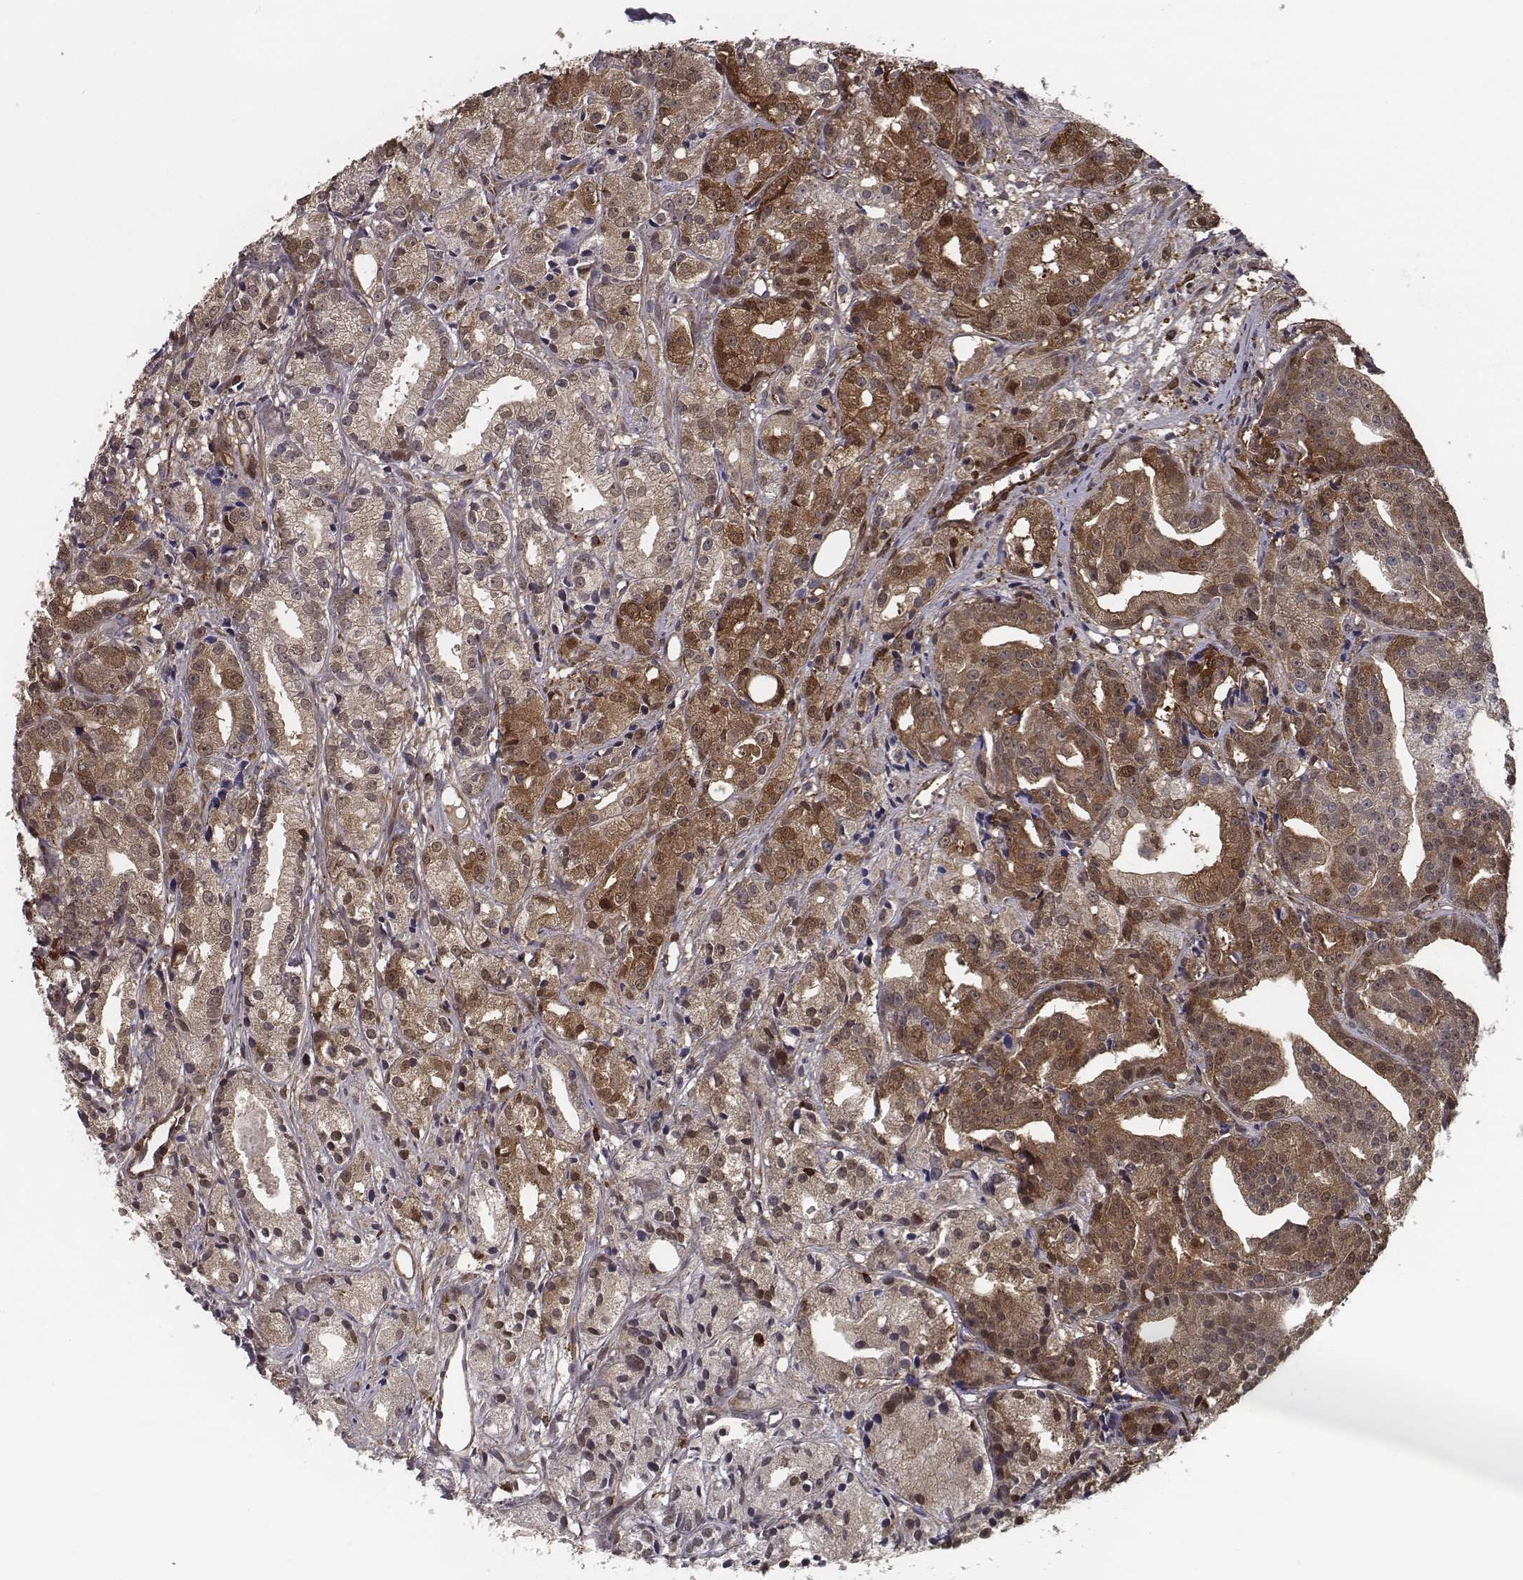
{"staining": {"intensity": "strong", "quantity": "25%-75%", "location": "cytoplasmic/membranous"}, "tissue": "prostate cancer", "cell_type": "Tumor cells", "image_type": "cancer", "snomed": [{"axis": "morphology", "description": "Adenocarcinoma, Medium grade"}, {"axis": "topography", "description": "Prostate"}], "caption": "Tumor cells exhibit strong cytoplasmic/membranous staining in about 25%-75% of cells in prostate cancer (medium-grade adenocarcinoma). The staining is performed using DAB (3,3'-diaminobenzidine) brown chromogen to label protein expression. The nuclei are counter-stained blue using hematoxylin.", "gene": "ISYNA1", "patient": {"sex": "male", "age": 74}}